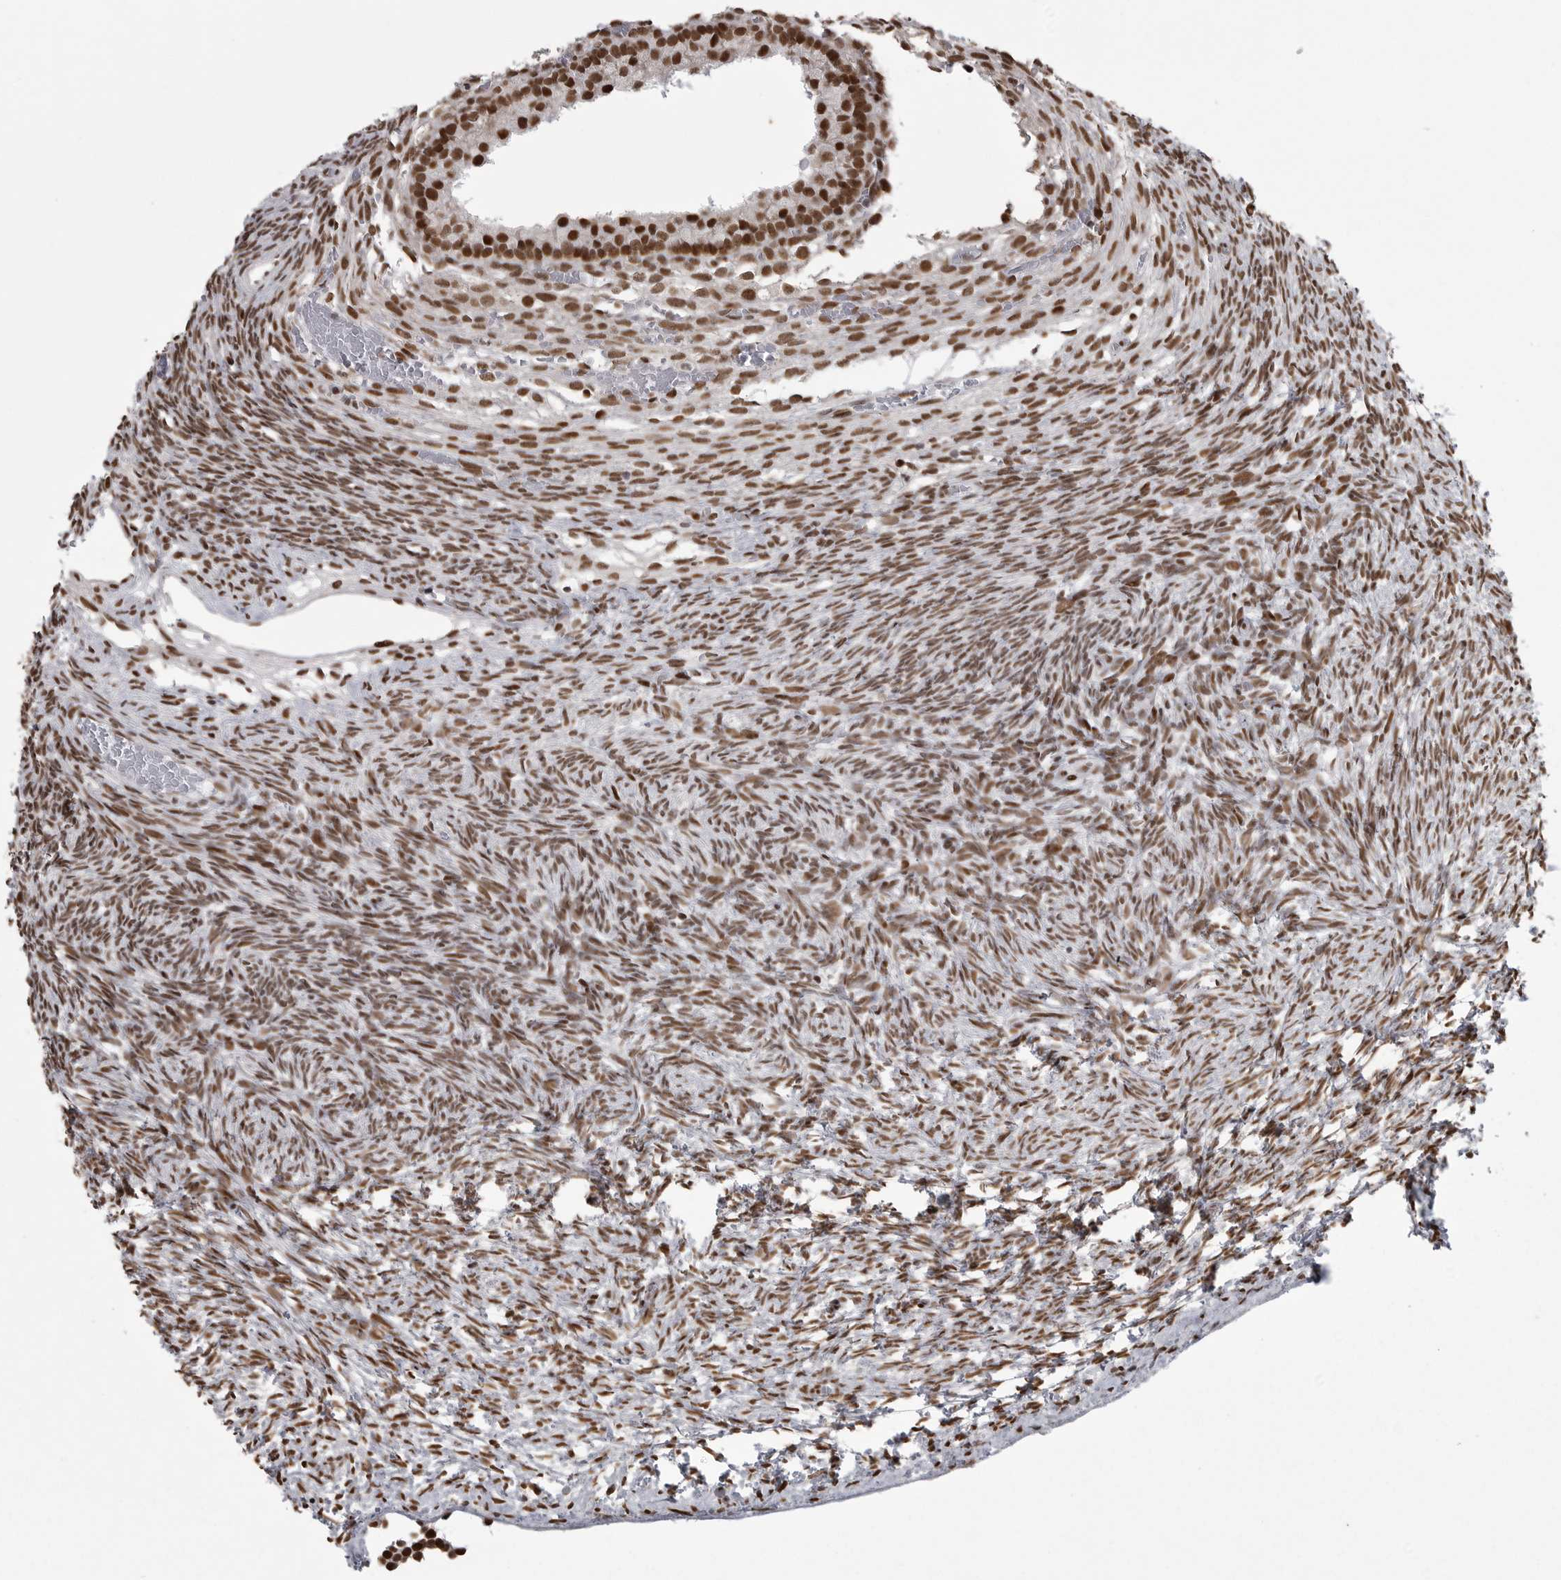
{"staining": {"intensity": "weak", "quantity": ">75%", "location": "cytoplasmic/membranous,nuclear"}, "tissue": "ovary", "cell_type": "Follicle cells", "image_type": "normal", "snomed": [{"axis": "morphology", "description": "Normal tissue, NOS"}, {"axis": "topography", "description": "Ovary"}], "caption": "This micrograph displays benign ovary stained with immunohistochemistry to label a protein in brown. The cytoplasmic/membranous,nuclear of follicle cells show weak positivity for the protein. Nuclei are counter-stained blue.", "gene": "YAF2", "patient": {"sex": "female", "age": 34}}